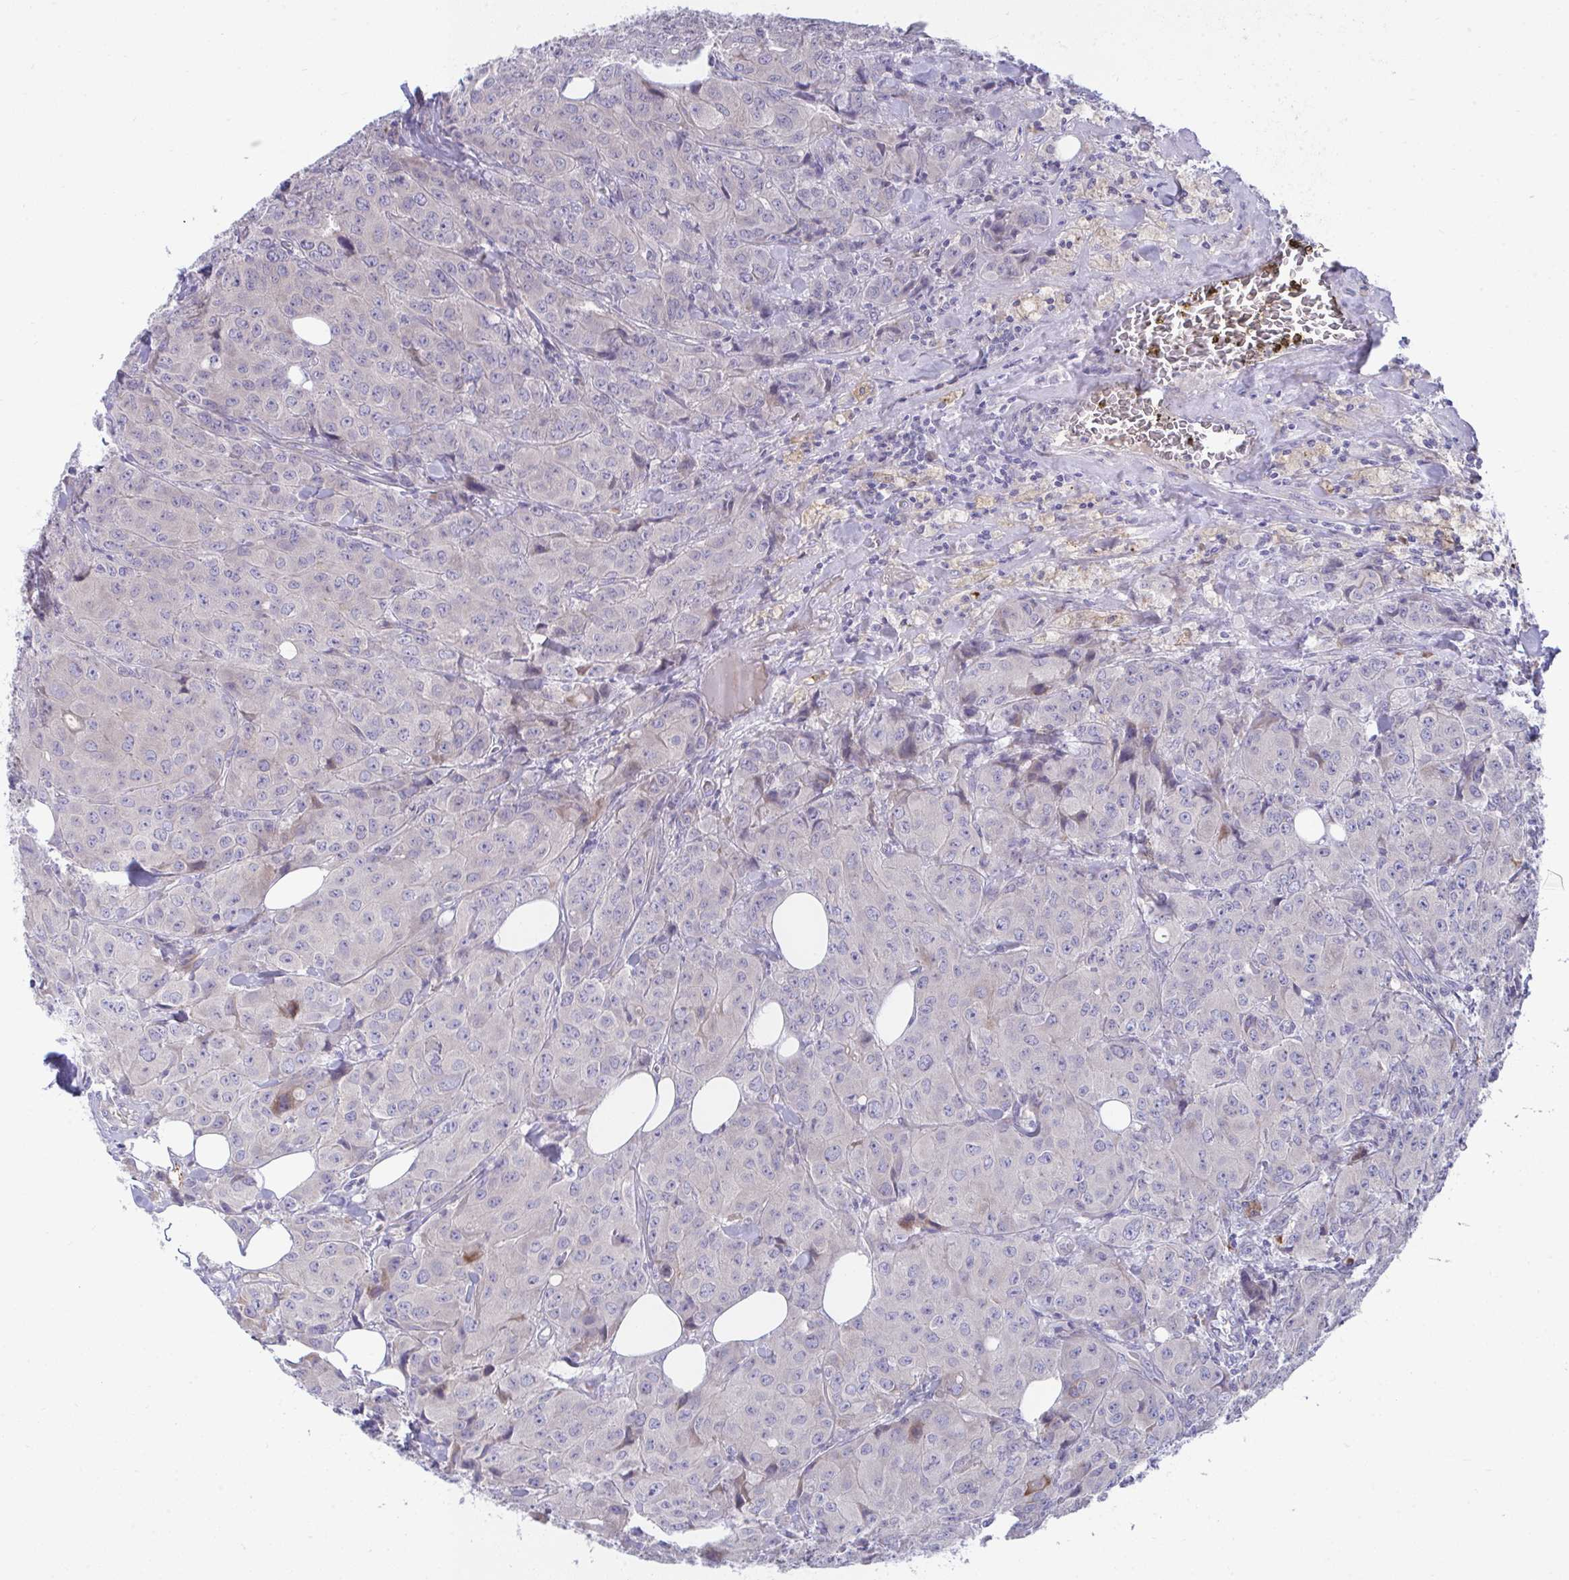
{"staining": {"intensity": "negative", "quantity": "none", "location": "none"}, "tissue": "breast cancer", "cell_type": "Tumor cells", "image_type": "cancer", "snomed": [{"axis": "morphology", "description": "Duct carcinoma"}, {"axis": "topography", "description": "Breast"}], "caption": "Tumor cells are negative for protein expression in human breast cancer (invasive ductal carcinoma). The staining was performed using DAB (3,3'-diaminobenzidine) to visualize the protein expression in brown, while the nuclei were stained in blue with hematoxylin (Magnification: 20x).", "gene": "PIGZ", "patient": {"sex": "female", "age": 43}}